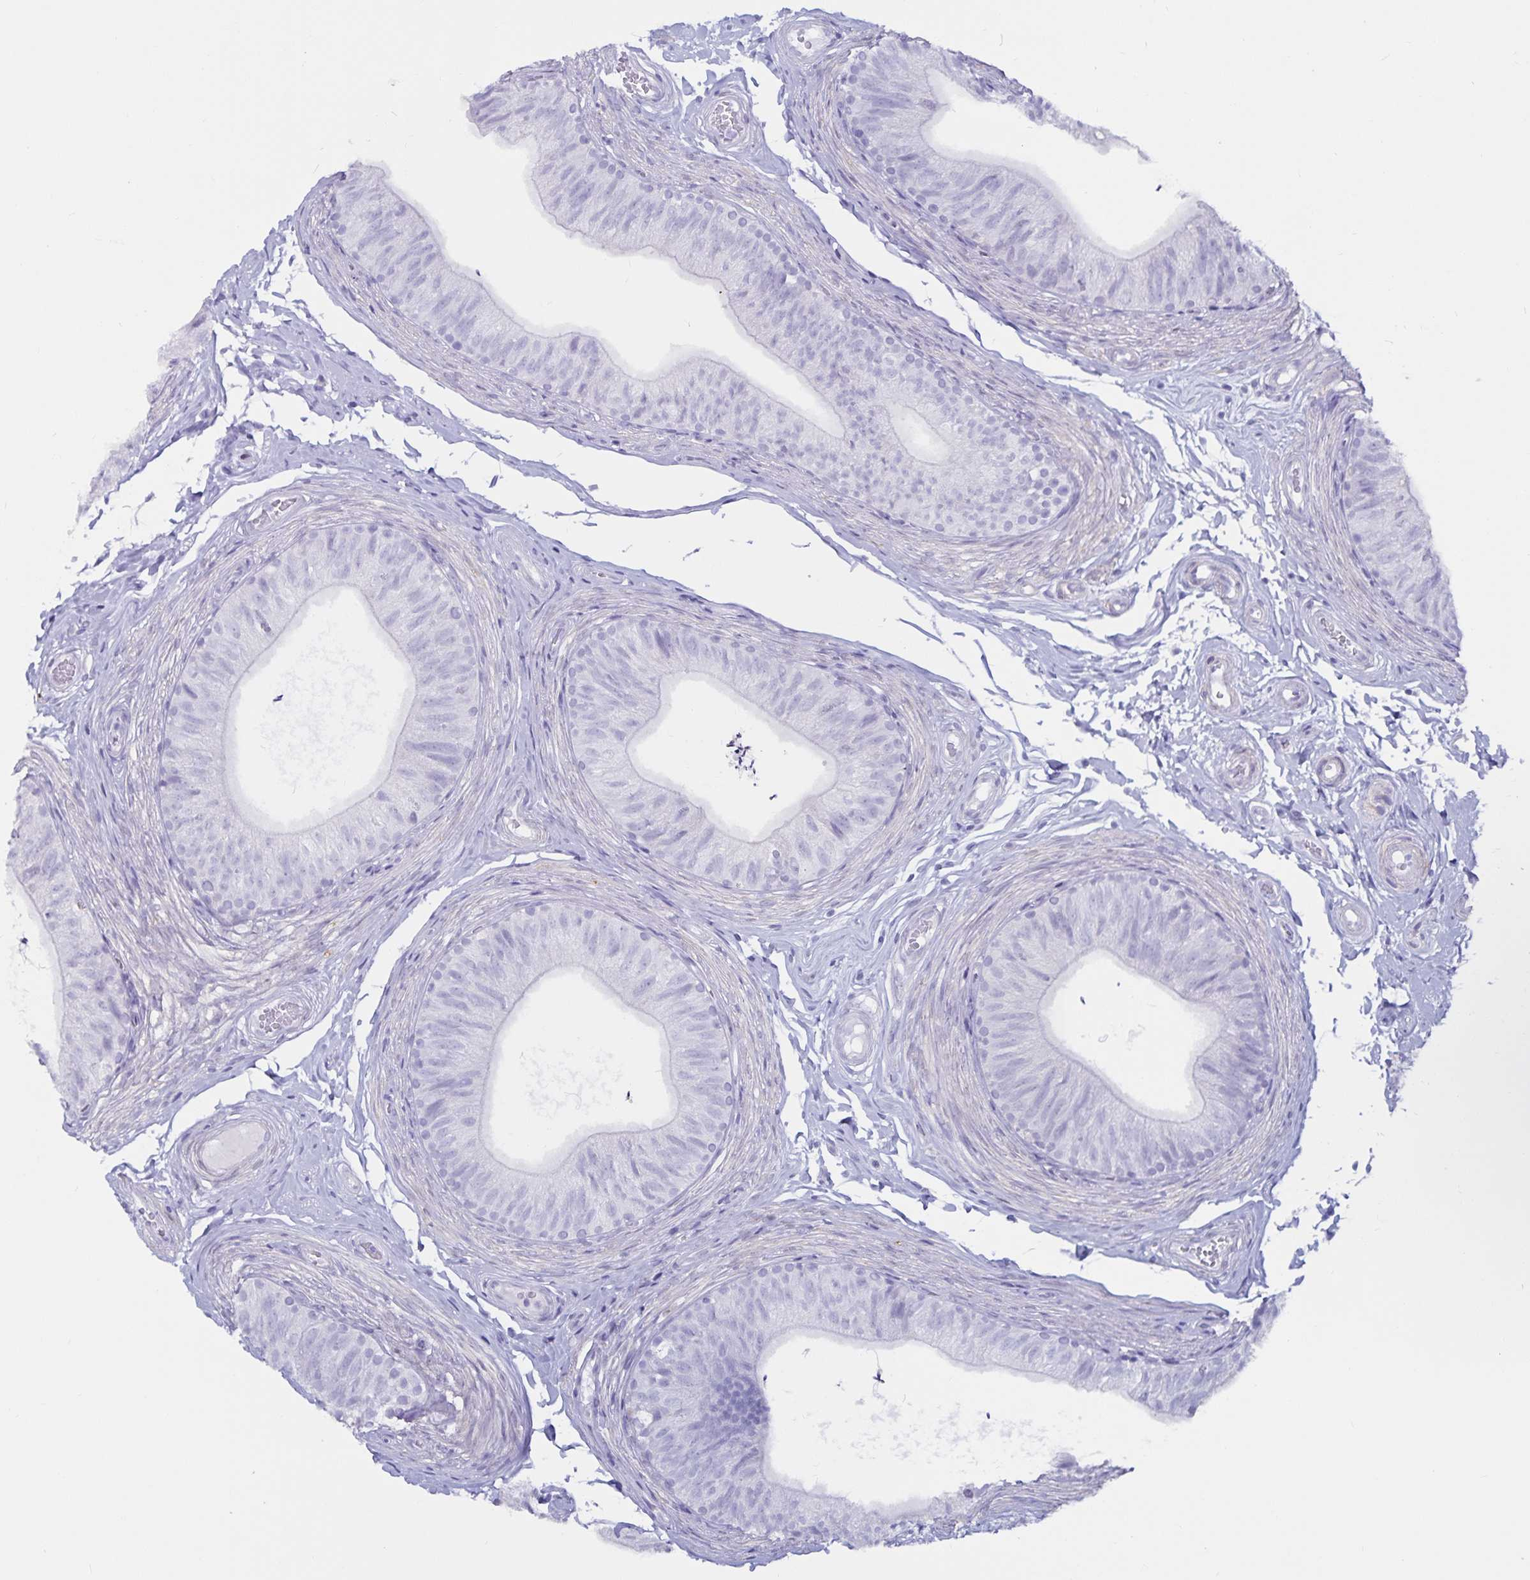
{"staining": {"intensity": "negative", "quantity": "none", "location": "none"}, "tissue": "epididymis", "cell_type": "Glandular cells", "image_type": "normal", "snomed": [{"axis": "morphology", "description": "Normal tissue, NOS"}, {"axis": "topography", "description": "Epididymis, spermatic cord, NOS"}, {"axis": "topography", "description": "Epididymis"}, {"axis": "topography", "description": "Peripheral nerve tissue"}], "caption": "Protein analysis of unremarkable epididymis displays no significant expression in glandular cells. (DAB (3,3'-diaminobenzidine) immunohistochemistry with hematoxylin counter stain).", "gene": "GPR137", "patient": {"sex": "male", "age": 29}}